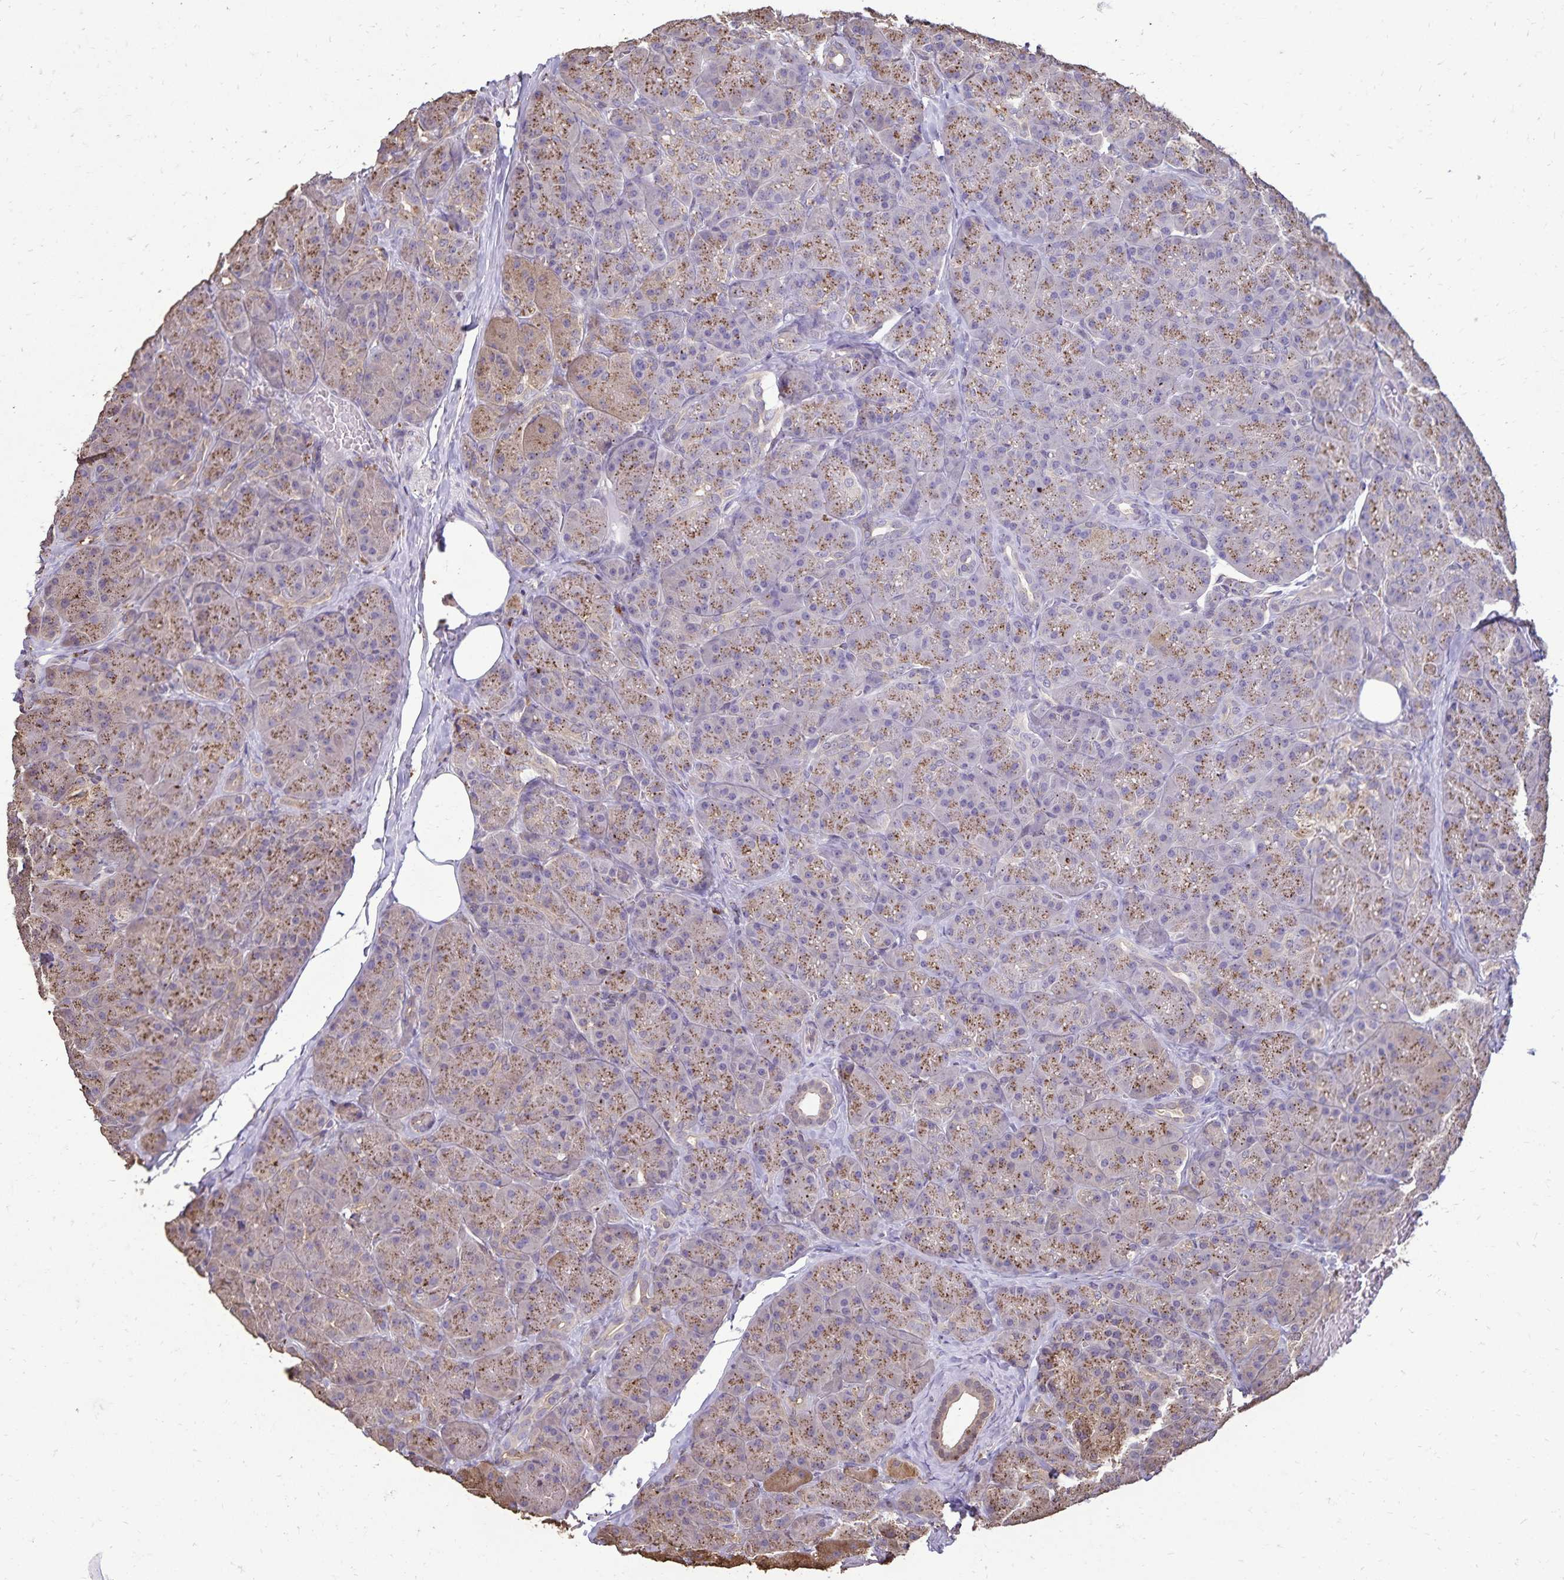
{"staining": {"intensity": "moderate", "quantity": "25%-75%", "location": "cytoplasmic/membranous"}, "tissue": "pancreas", "cell_type": "Exocrine glandular cells", "image_type": "normal", "snomed": [{"axis": "morphology", "description": "Normal tissue, NOS"}, {"axis": "topography", "description": "Pancreas"}], "caption": "Protein expression analysis of benign pancreas exhibits moderate cytoplasmic/membranous expression in about 25%-75% of exocrine glandular cells.", "gene": "CHMP1B", "patient": {"sex": "male", "age": 57}}